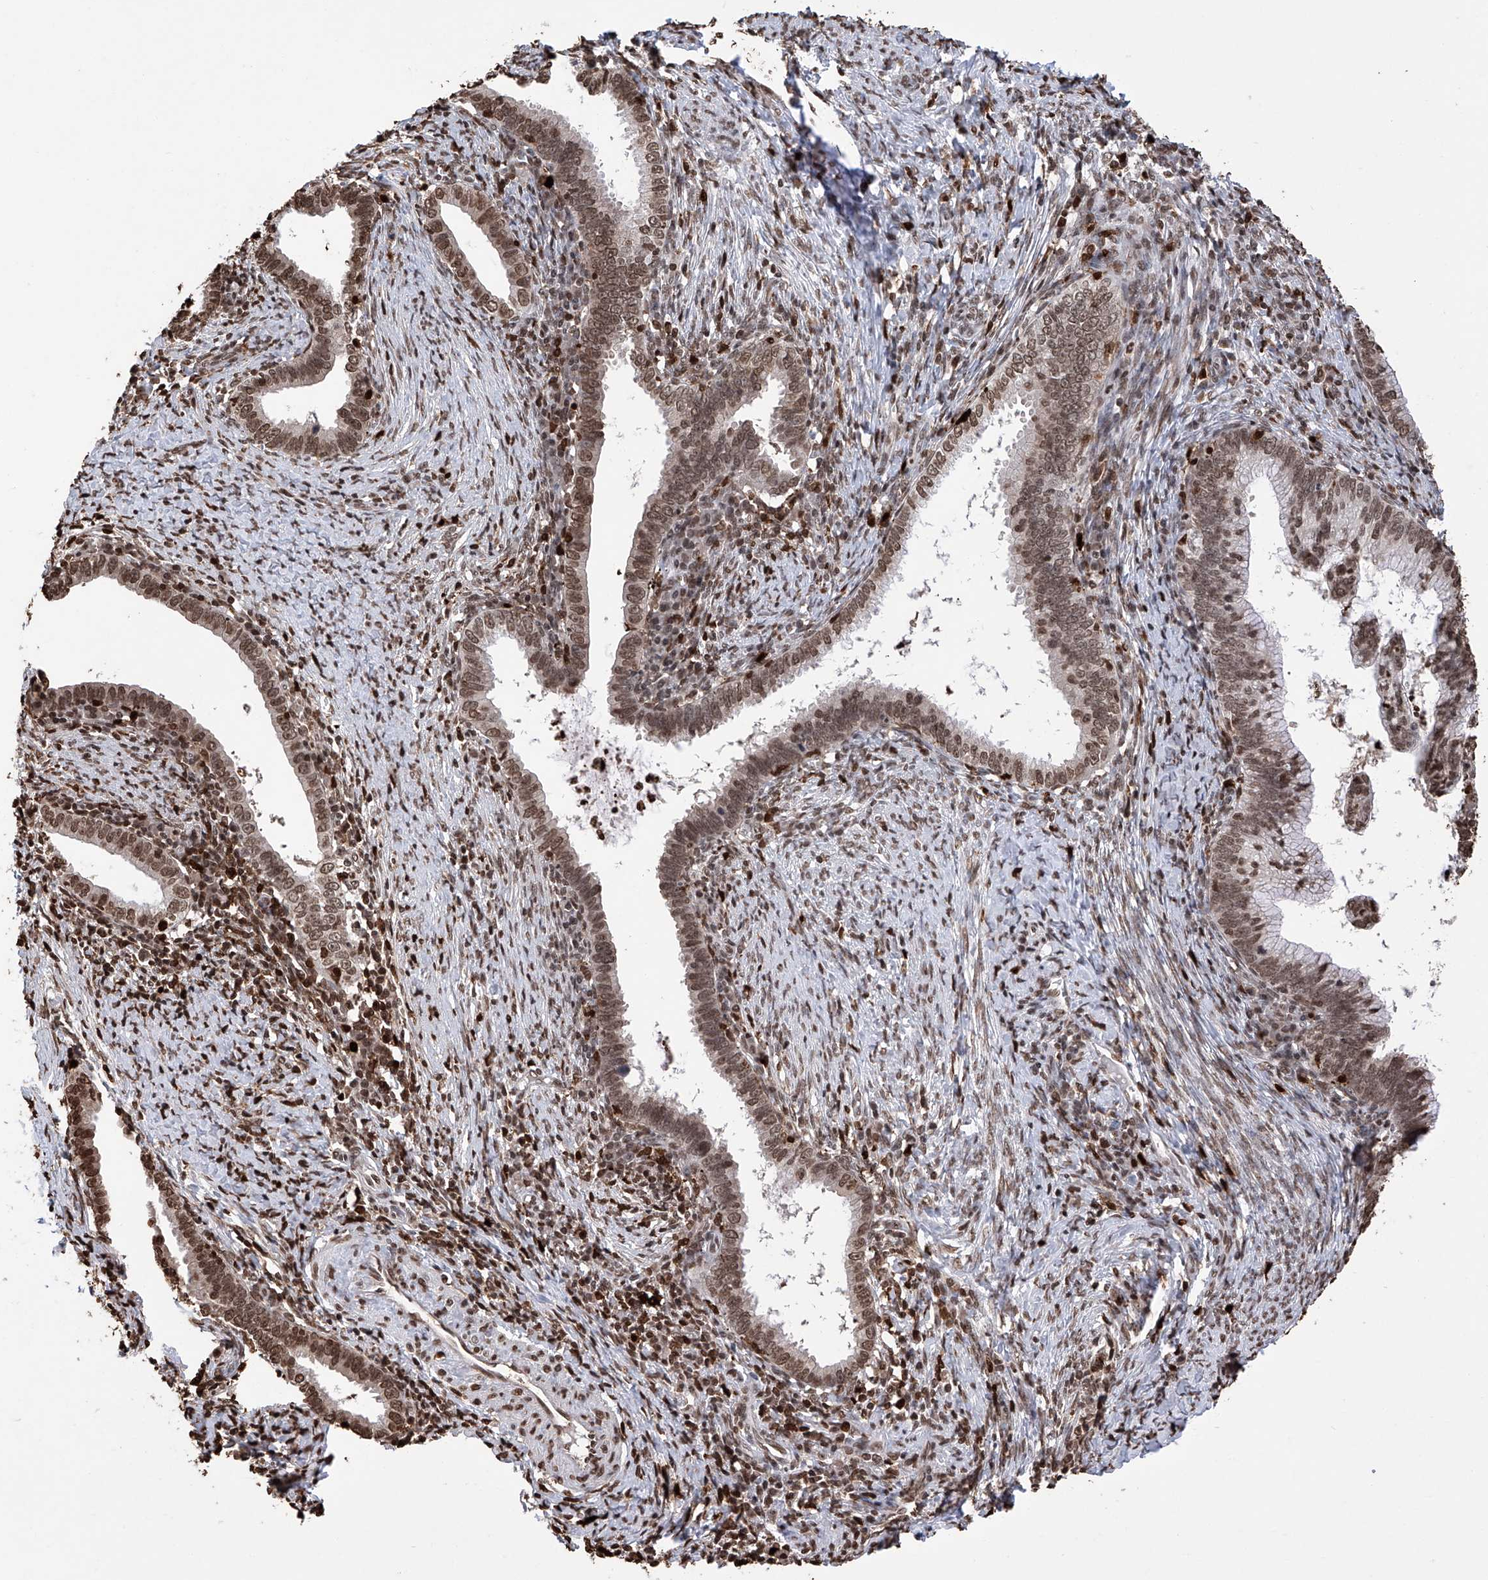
{"staining": {"intensity": "moderate", "quantity": ">75%", "location": "nuclear"}, "tissue": "cervical cancer", "cell_type": "Tumor cells", "image_type": "cancer", "snomed": [{"axis": "morphology", "description": "Adenocarcinoma, NOS"}, {"axis": "topography", "description": "Cervix"}], "caption": "Immunohistochemical staining of human adenocarcinoma (cervical) exhibits medium levels of moderate nuclear protein positivity in about >75% of tumor cells.", "gene": "CFAP410", "patient": {"sex": "female", "age": 36}}